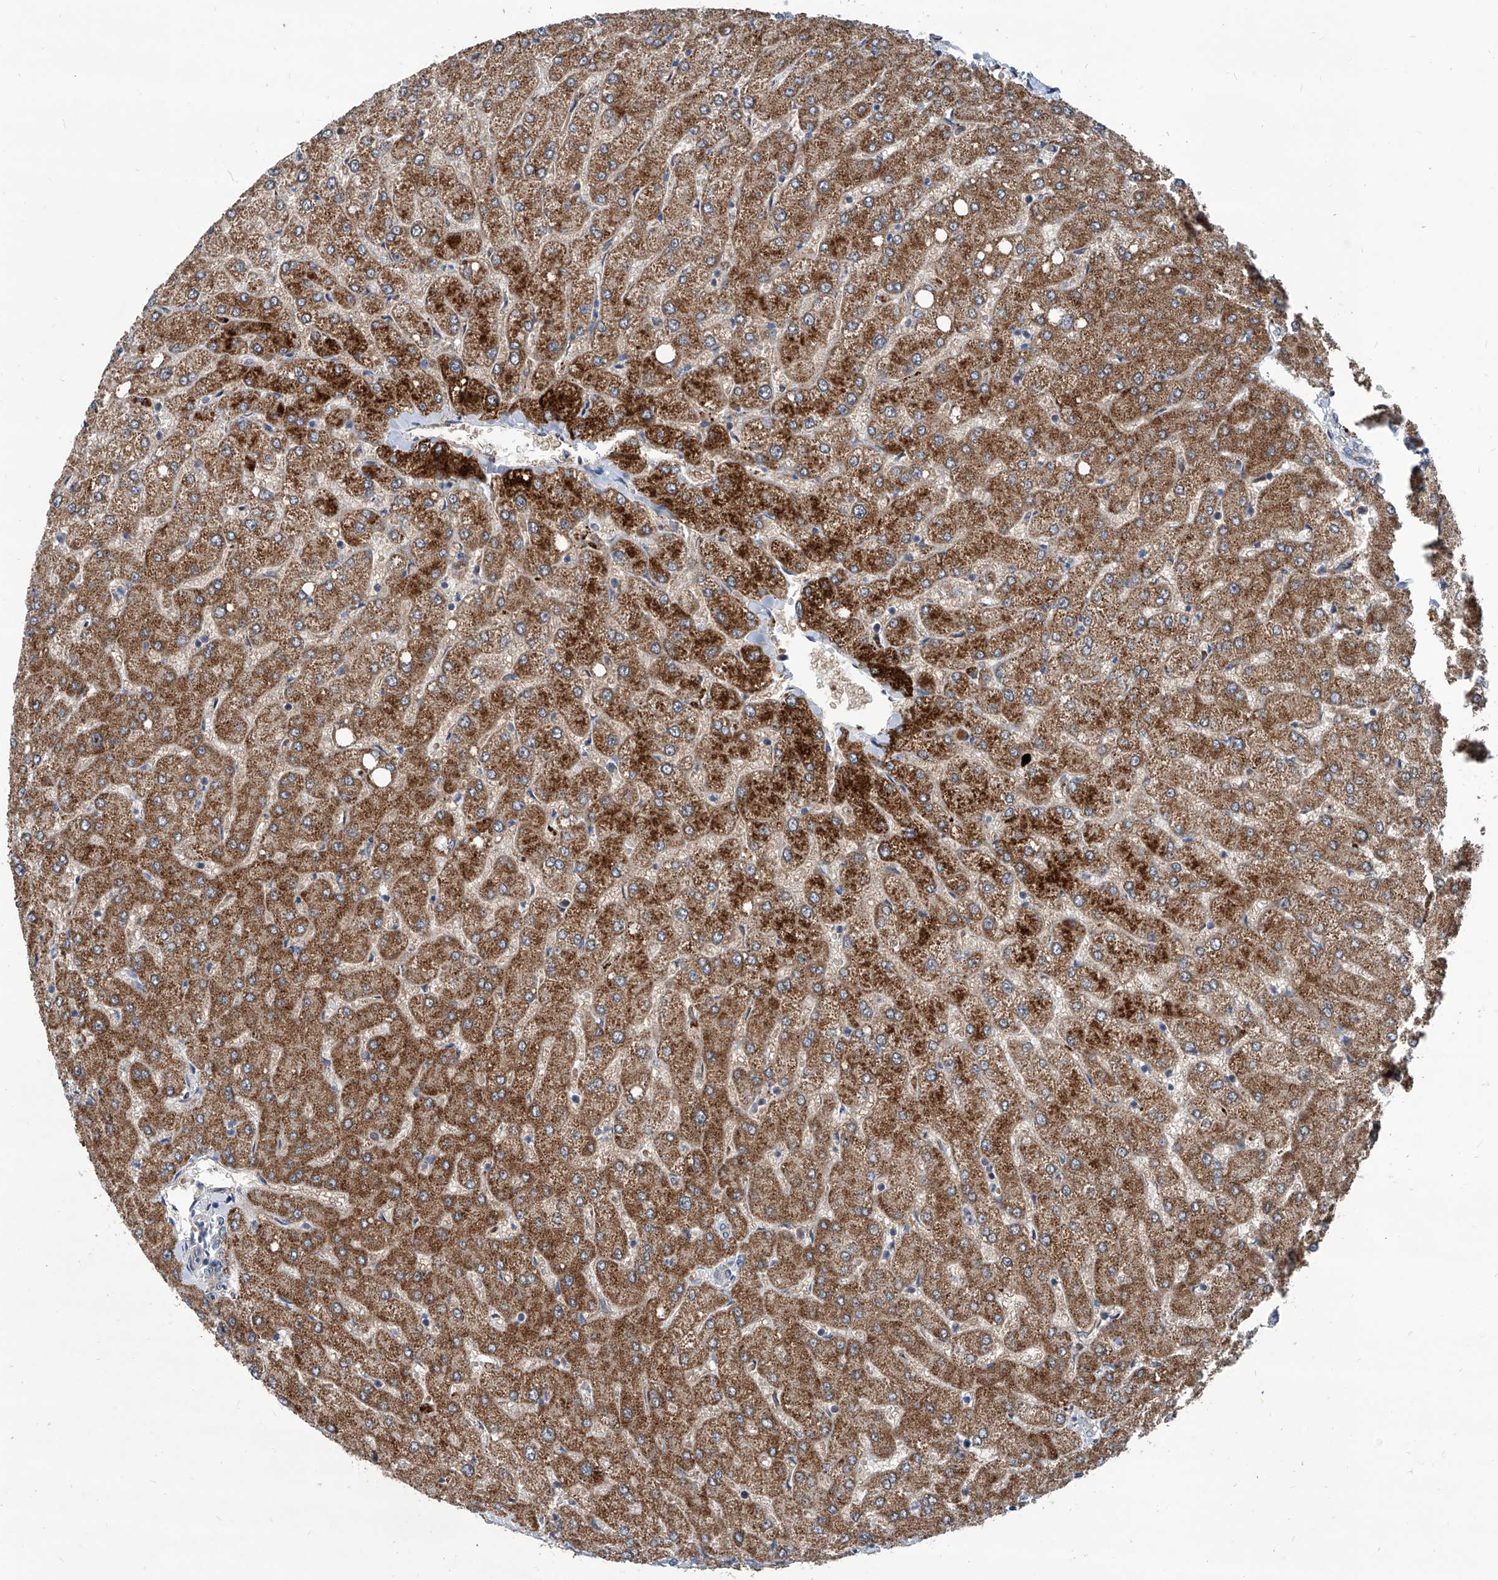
{"staining": {"intensity": "weak", "quantity": "25%-75%", "location": "cytoplasmic/membranous"}, "tissue": "liver", "cell_type": "Cholangiocytes", "image_type": "normal", "snomed": [{"axis": "morphology", "description": "Normal tissue, NOS"}, {"axis": "topography", "description": "Liver"}], "caption": "Protein expression analysis of normal human liver reveals weak cytoplasmic/membranous expression in approximately 25%-75% of cholangiocytes. (Brightfield microscopy of DAB IHC at high magnification).", "gene": "USP48", "patient": {"sex": "female", "age": 54}}